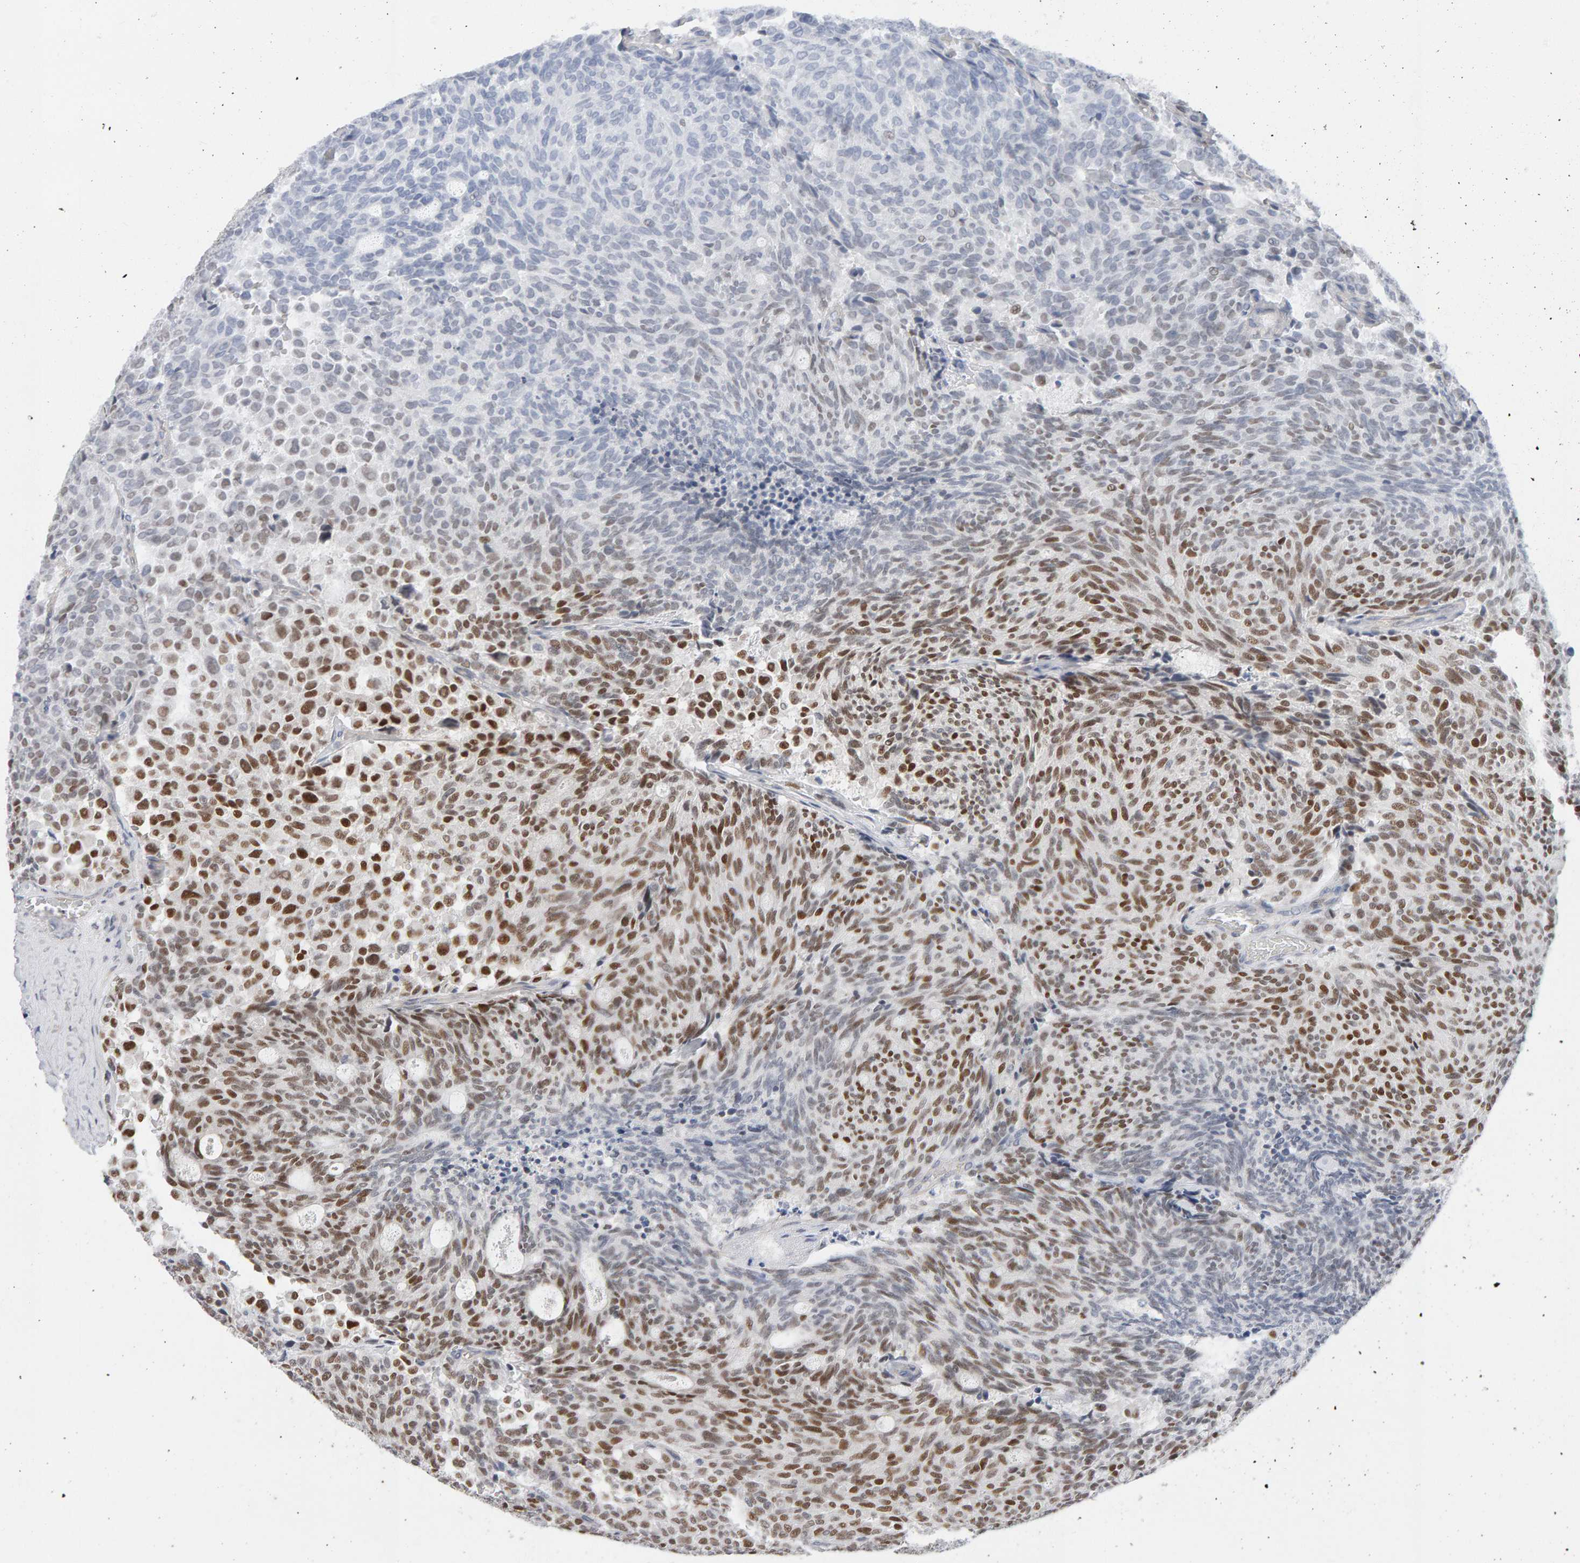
{"staining": {"intensity": "moderate", "quantity": "25%-75%", "location": "nuclear"}, "tissue": "carcinoid", "cell_type": "Tumor cells", "image_type": "cancer", "snomed": [{"axis": "morphology", "description": "Carcinoid, malignant, NOS"}, {"axis": "topography", "description": "Pancreas"}], "caption": "Carcinoid tissue reveals moderate nuclear positivity in about 25%-75% of tumor cells Nuclei are stained in blue.", "gene": "HNF4A", "patient": {"sex": "female", "age": 54}}